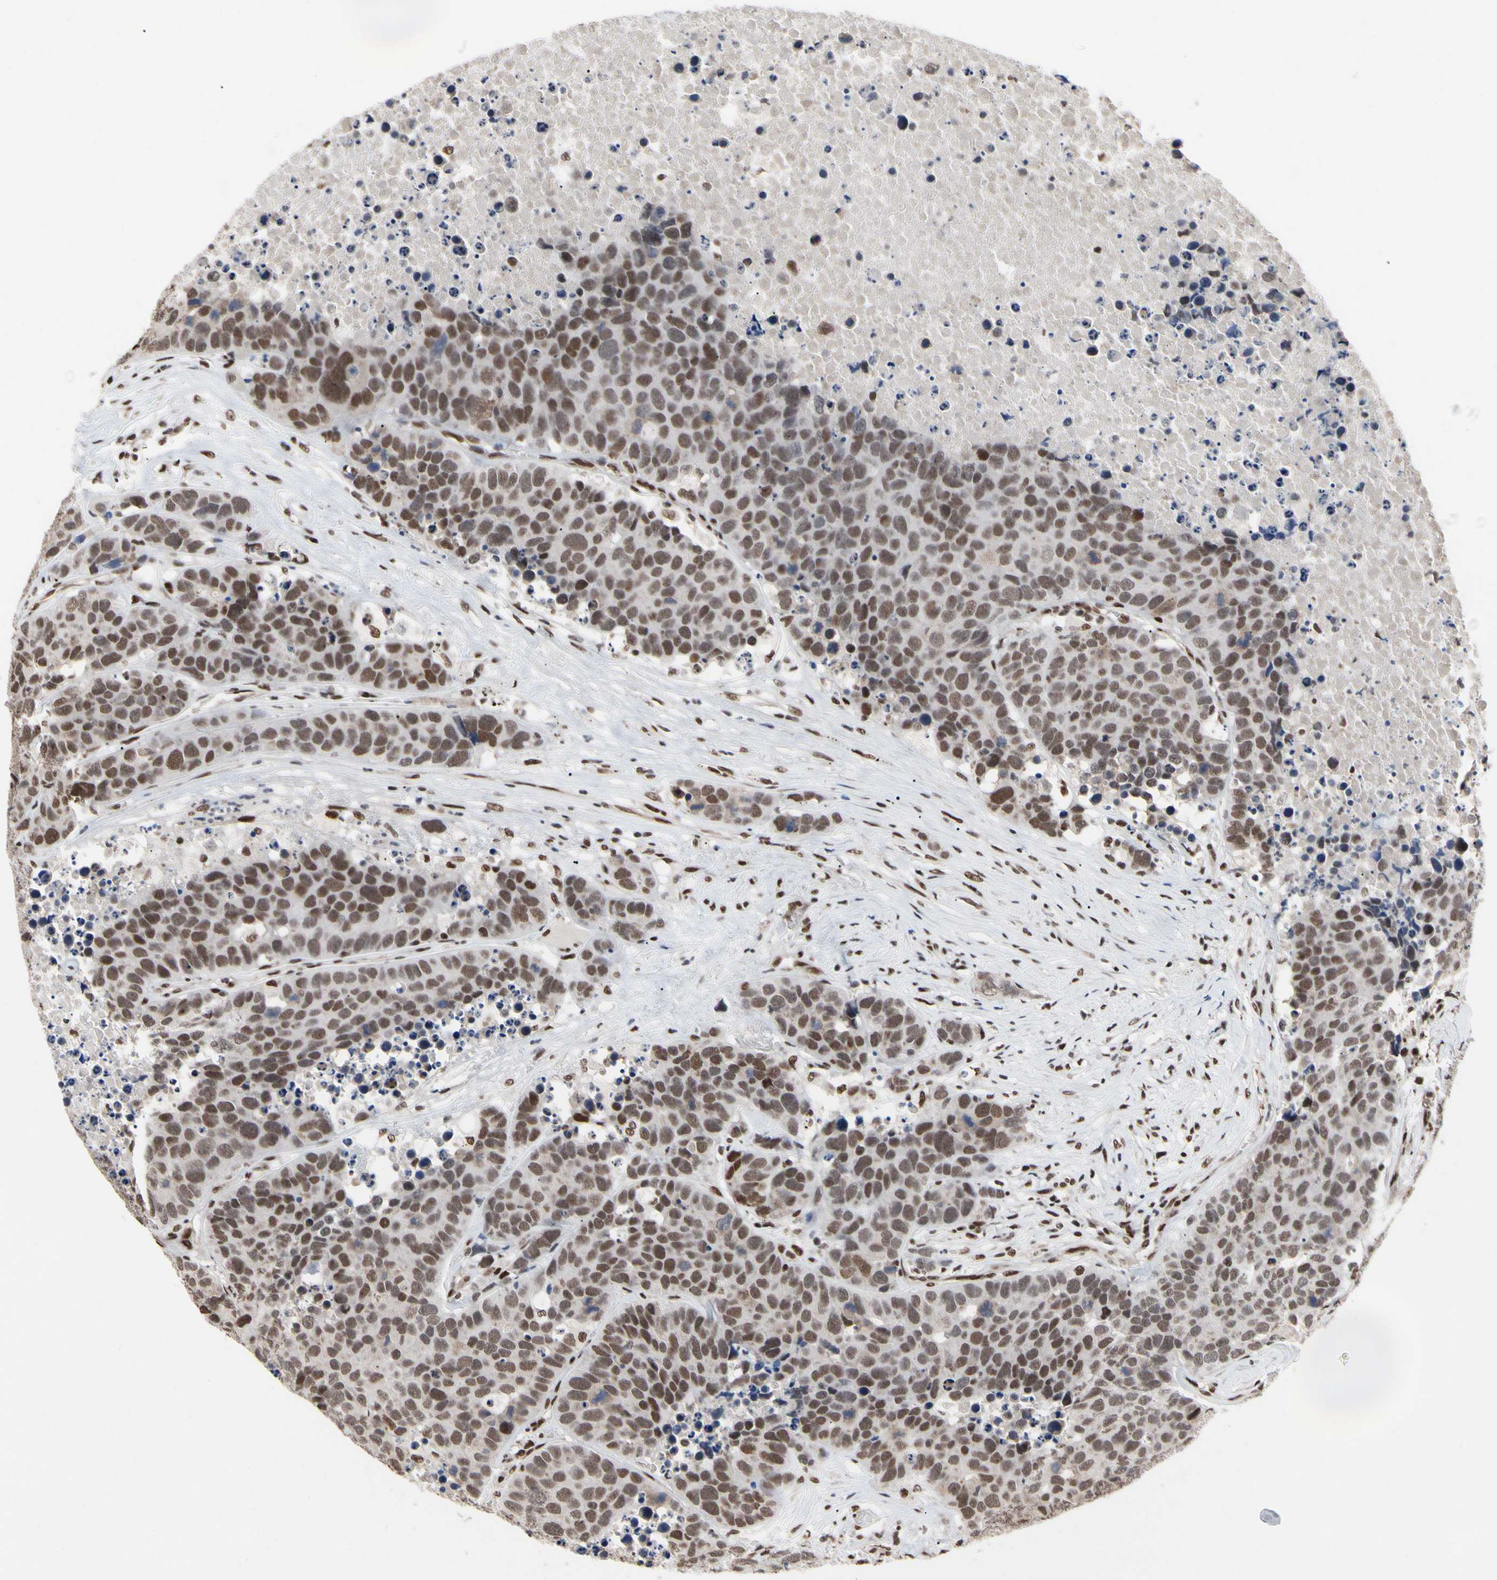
{"staining": {"intensity": "moderate", "quantity": ">75%", "location": "nuclear"}, "tissue": "carcinoid", "cell_type": "Tumor cells", "image_type": "cancer", "snomed": [{"axis": "morphology", "description": "Carcinoid, malignant, NOS"}, {"axis": "topography", "description": "Lung"}], "caption": "Immunohistochemical staining of carcinoid (malignant) displays medium levels of moderate nuclear positivity in about >75% of tumor cells.", "gene": "FAM98B", "patient": {"sex": "male", "age": 60}}